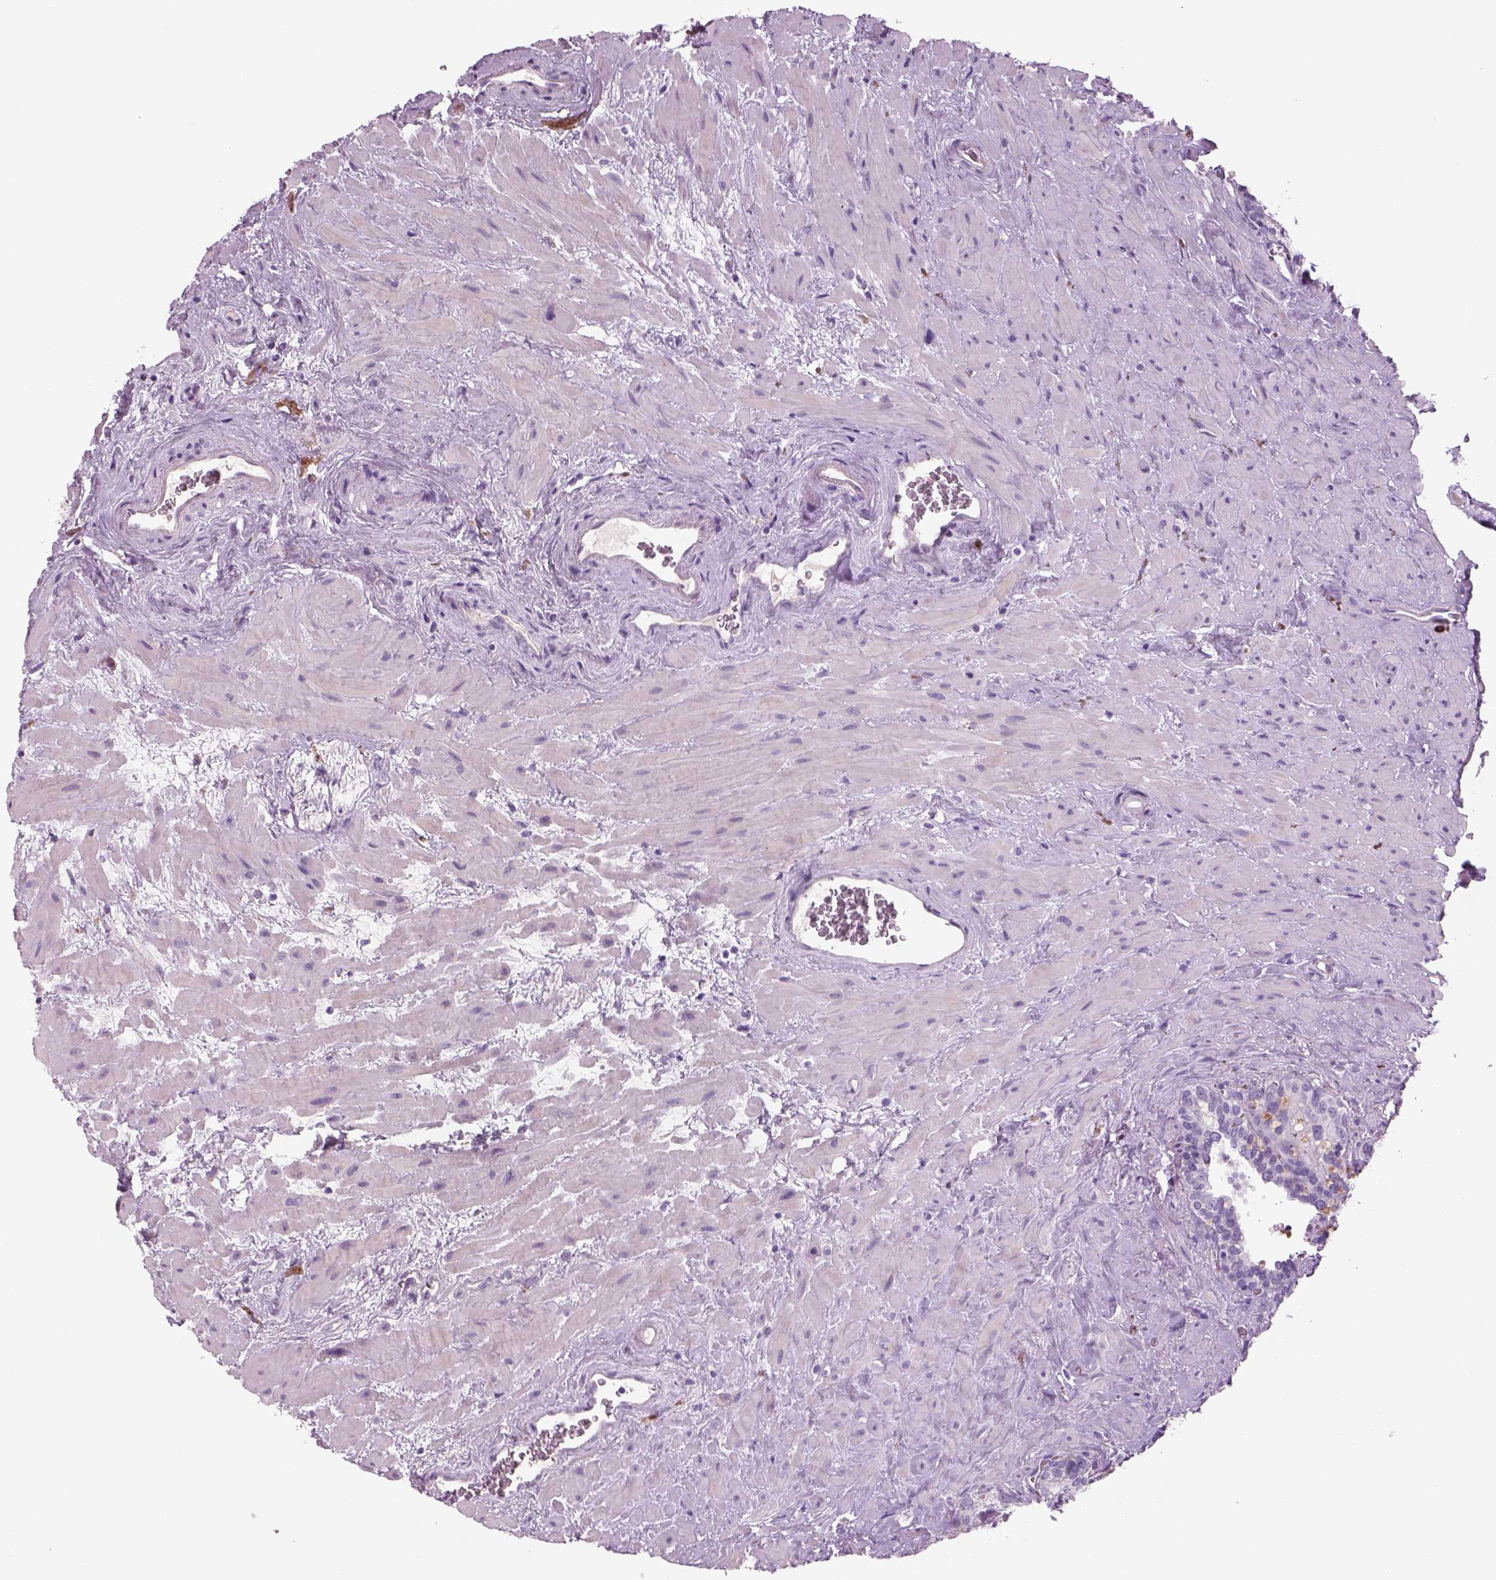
{"staining": {"intensity": "negative", "quantity": "none", "location": "none"}, "tissue": "seminal vesicle", "cell_type": "Glandular cells", "image_type": "normal", "snomed": [{"axis": "morphology", "description": "Normal tissue, NOS"}, {"axis": "topography", "description": "Seminal veicle"}], "caption": "High power microscopy histopathology image of an immunohistochemistry photomicrograph of unremarkable seminal vesicle, revealing no significant staining in glandular cells. The staining was performed using DAB to visualize the protein expression in brown, while the nuclei were stained in blue with hematoxylin (Magnification: 20x).", "gene": "GAS2L2", "patient": {"sex": "male", "age": 71}}